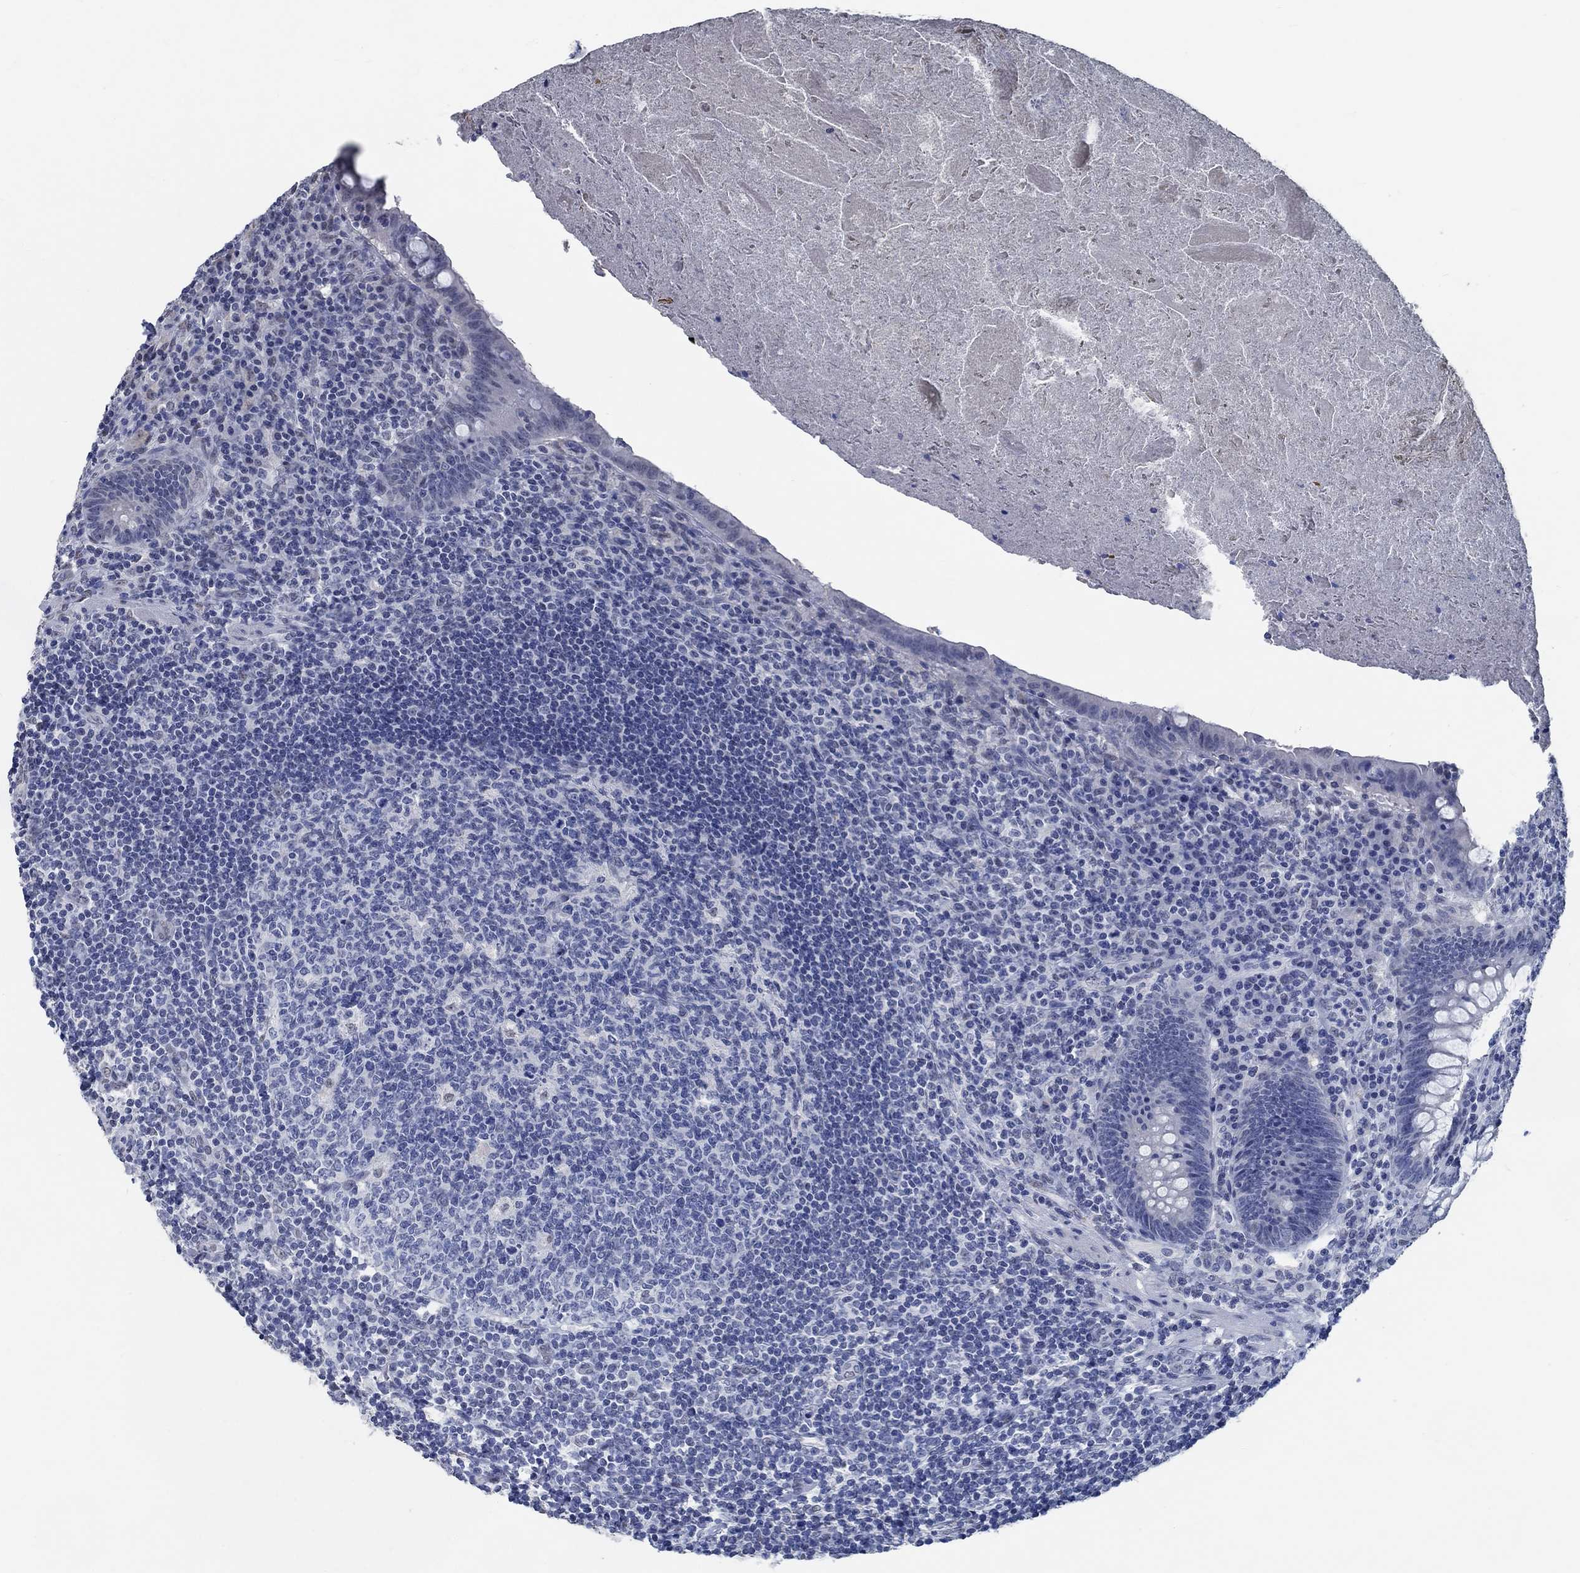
{"staining": {"intensity": "negative", "quantity": "none", "location": "none"}, "tissue": "appendix", "cell_type": "Glandular cells", "image_type": "normal", "snomed": [{"axis": "morphology", "description": "Normal tissue, NOS"}, {"axis": "topography", "description": "Appendix"}], "caption": "Image shows no protein positivity in glandular cells of normal appendix.", "gene": "OBSCN", "patient": {"sex": "male", "age": 47}}